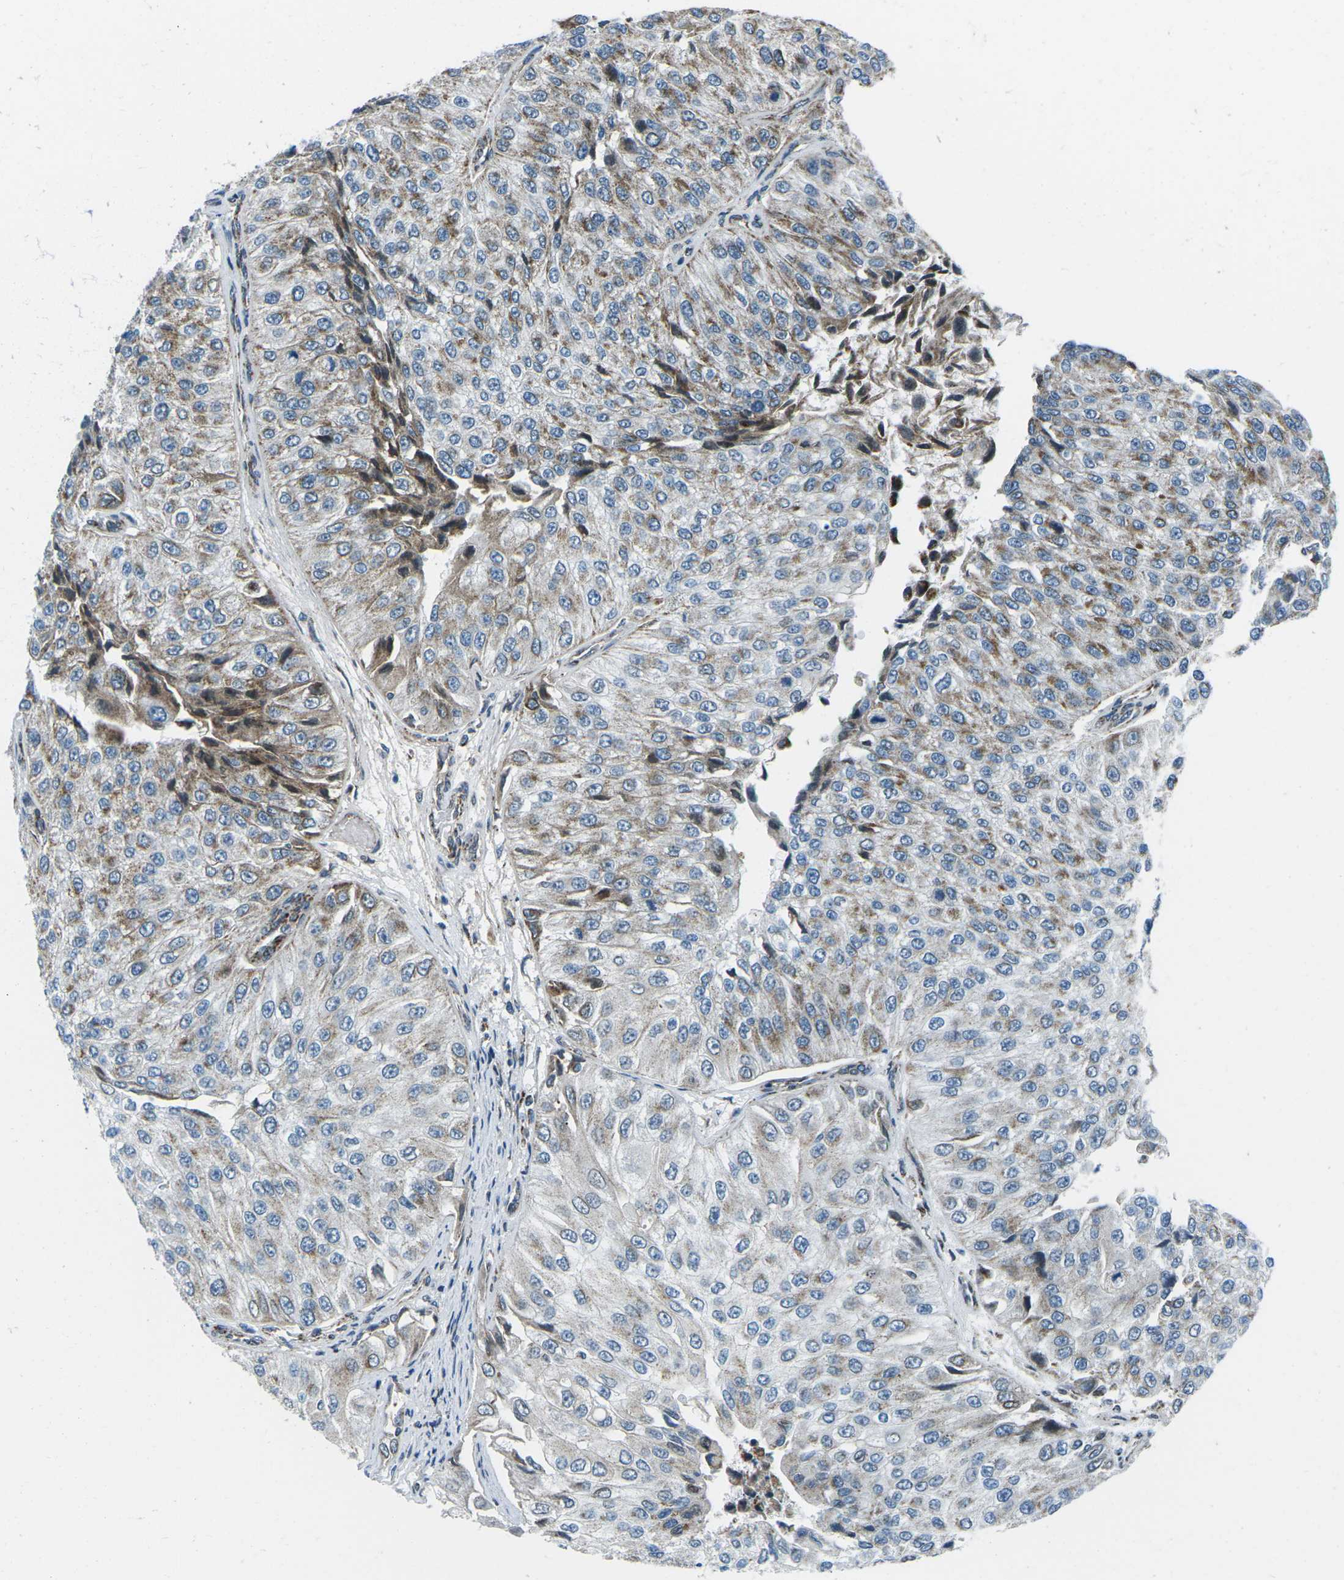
{"staining": {"intensity": "moderate", "quantity": "25%-75%", "location": "cytoplasmic/membranous"}, "tissue": "urothelial cancer", "cell_type": "Tumor cells", "image_type": "cancer", "snomed": [{"axis": "morphology", "description": "Urothelial carcinoma, High grade"}, {"axis": "topography", "description": "Kidney"}, {"axis": "topography", "description": "Urinary bladder"}], "caption": "Protein staining of urothelial carcinoma (high-grade) tissue exhibits moderate cytoplasmic/membranous staining in approximately 25%-75% of tumor cells.", "gene": "RFESD", "patient": {"sex": "male", "age": 77}}